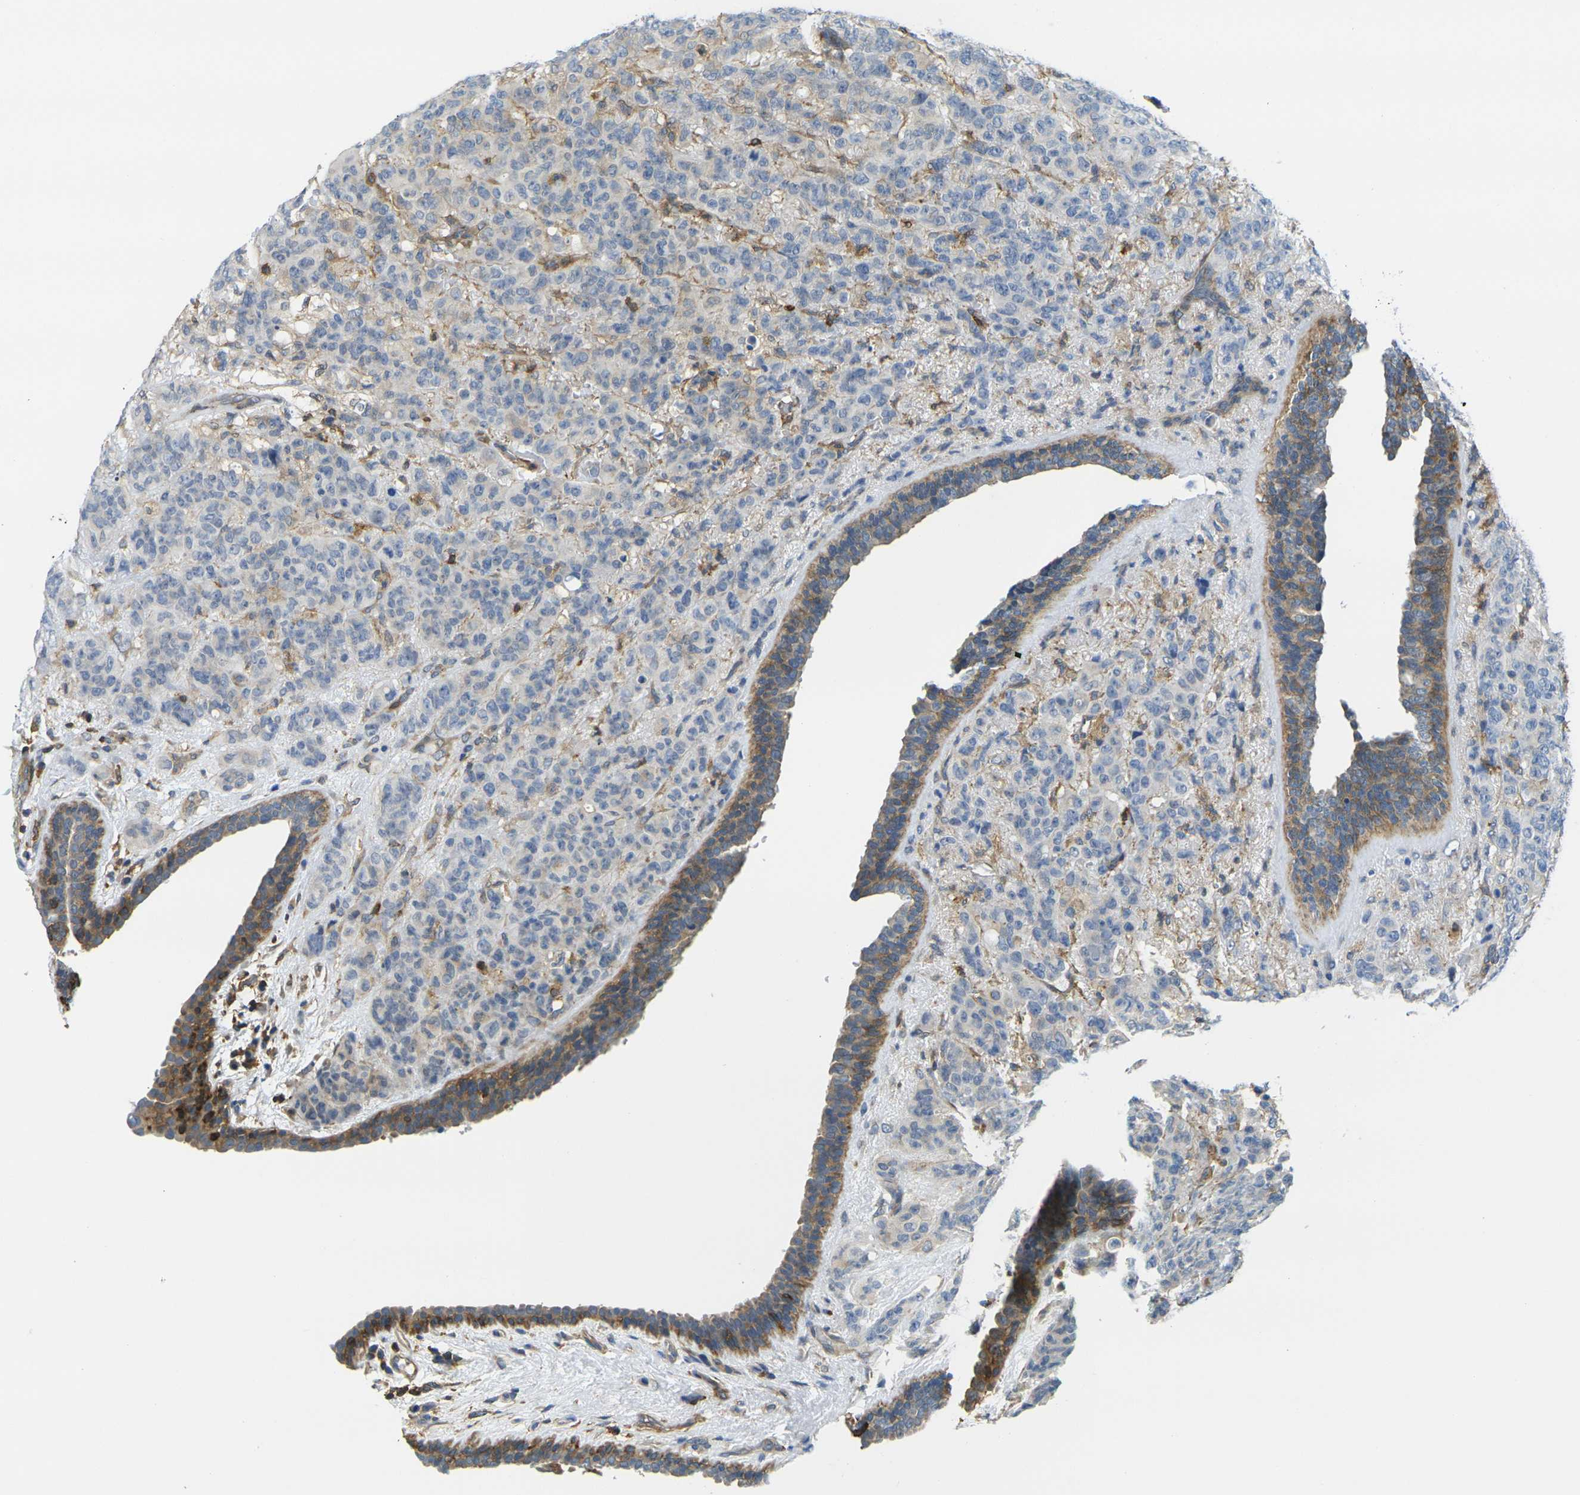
{"staining": {"intensity": "negative", "quantity": "none", "location": "none"}, "tissue": "breast cancer", "cell_type": "Tumor cells", "image_type": "cancer", "snomed": [{"axis": "morphology", "description": "Duct carcinoma"}, {"axis": "topography", "description": "Breast"}], "caption": "IHC of human breast cancer reveals no expression in tumor cells.", "gene": "LASP1", "patient": {"sex": "female", "age": 40}}